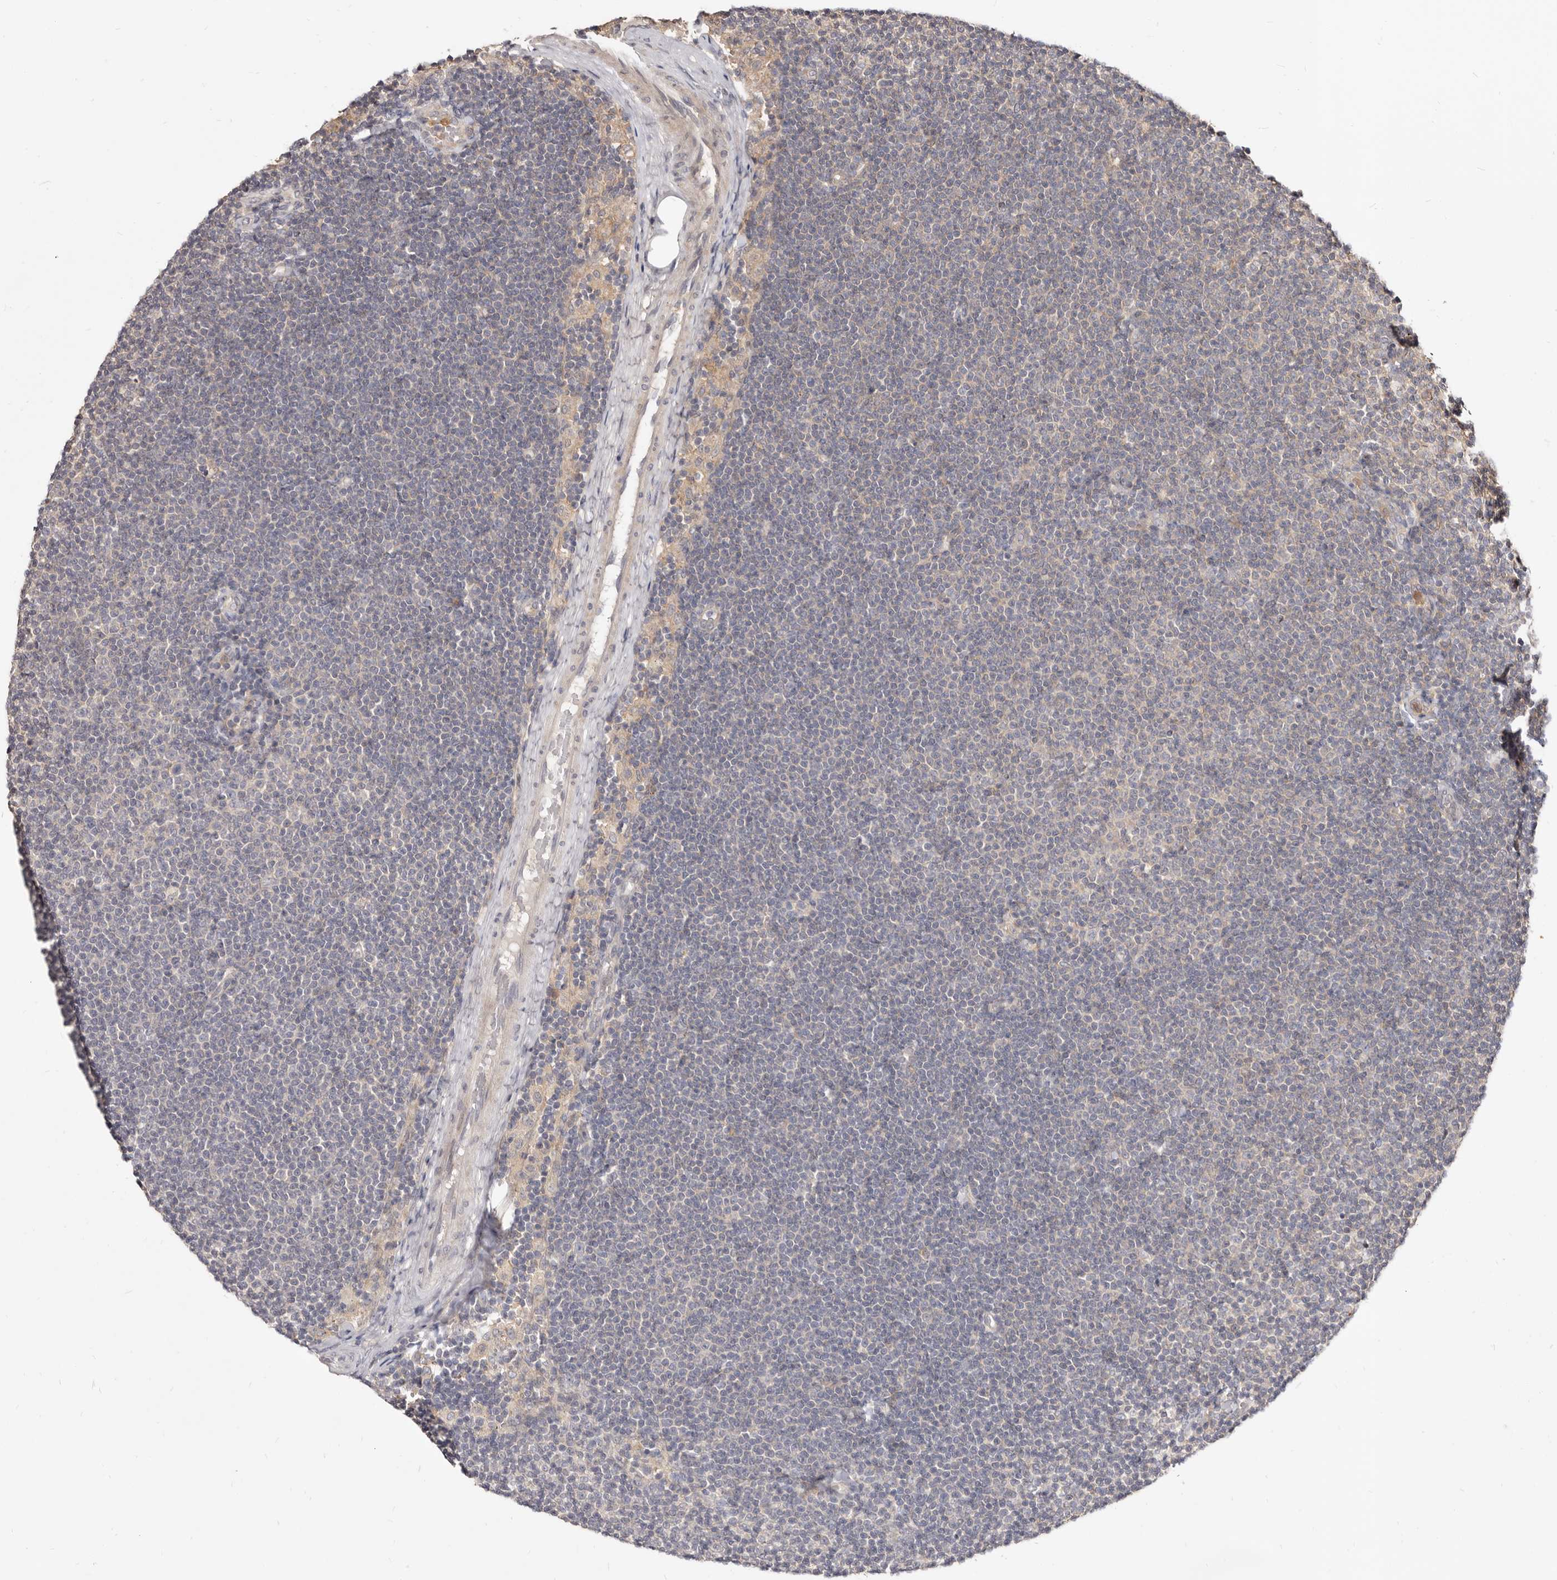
{"staining": {"intensity": "negative", "quantity": "none", "location": "none"}, "tissue": "lymphoma", "cell_type": "Tumor cells", "image_type": "cancer", "snomed": [{"axis": "morphology", "description": "Malignant lymphoma, non-Hodgkin's type, Low grade"}, {"axis": "topography", "description": "Lymph node"}], "caption": "Histopathology image shows no protein expression in tumor cells of lymphoma tissue.", "gene": "TC2N", "patient": {"sex": "female", "age": 53}}